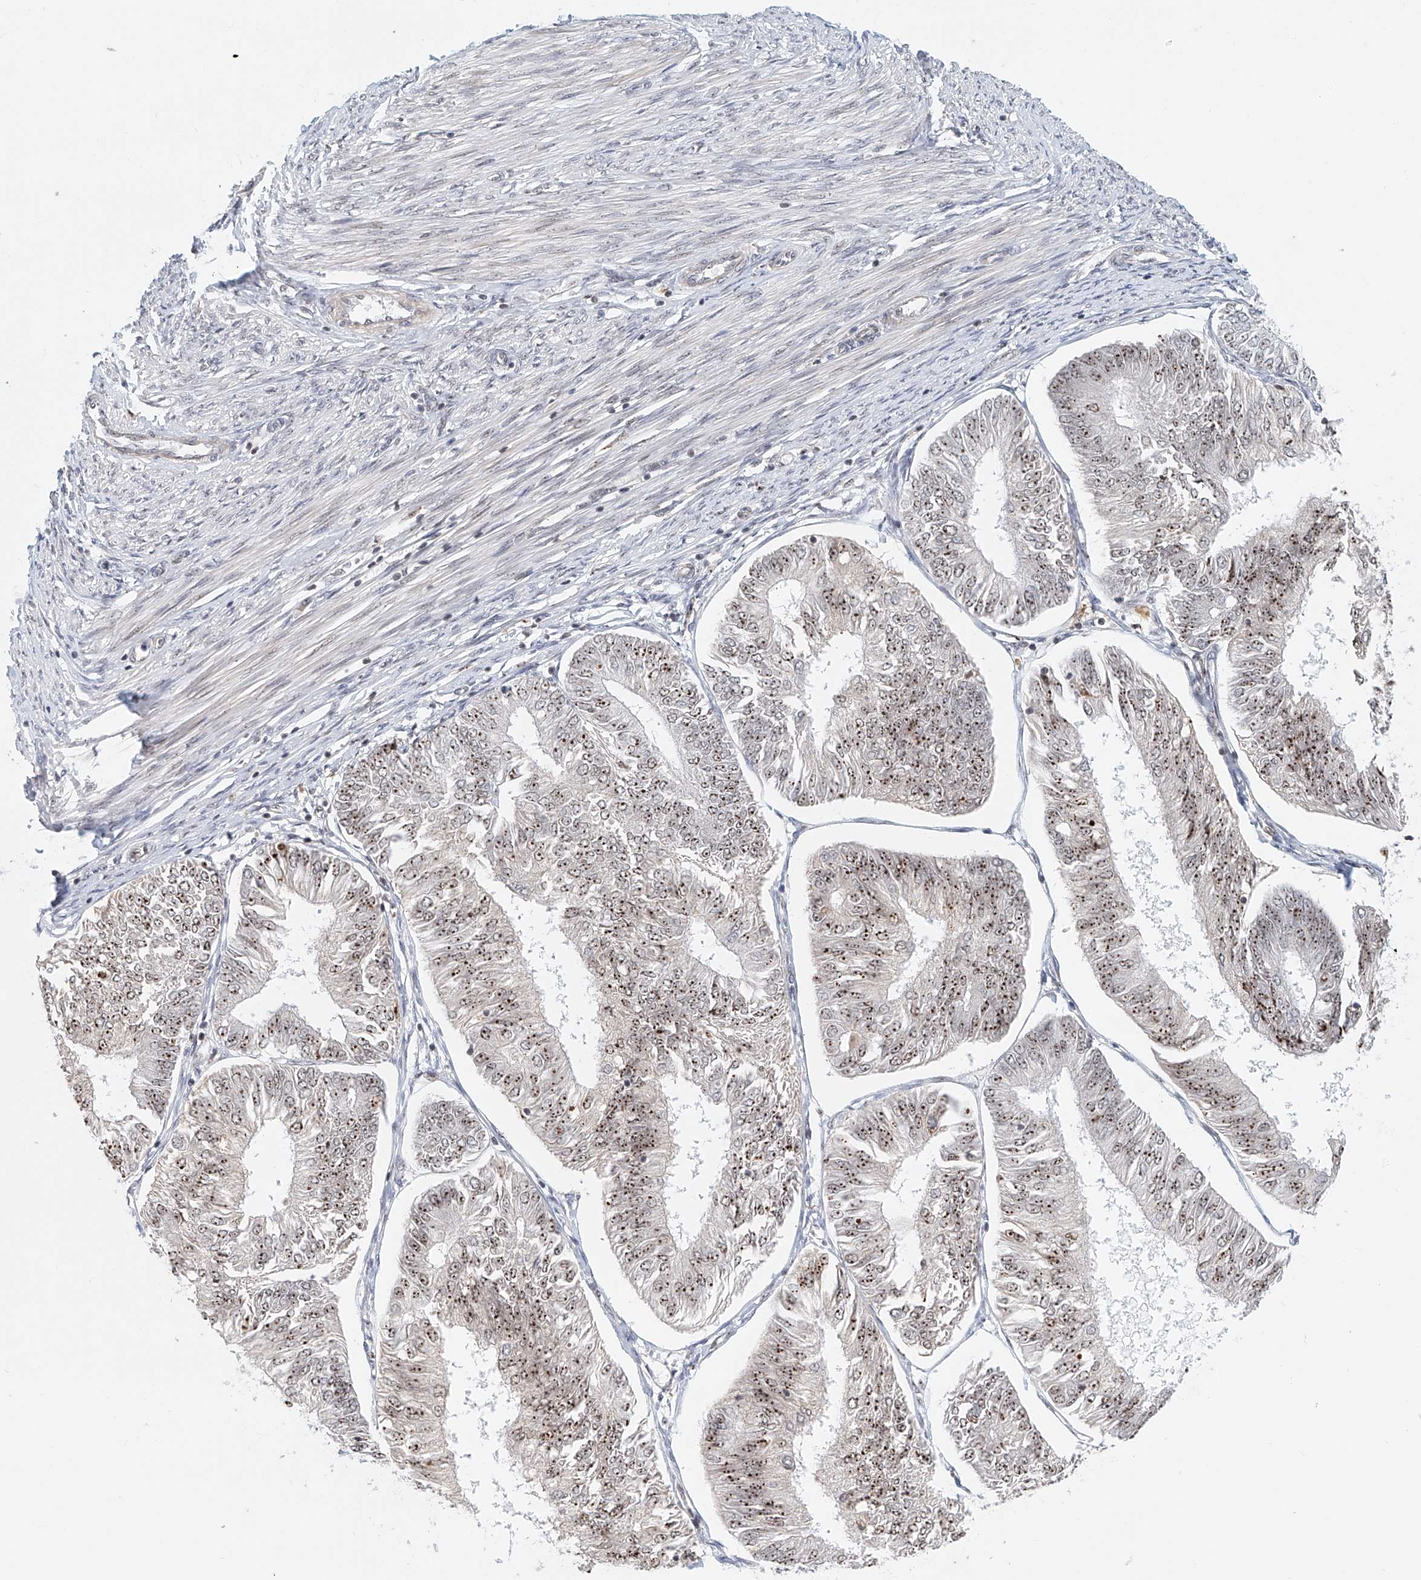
{"staining": {"intensity": "moderate", "quantity": ">75%", "location": "nuclear"}, "tissue": "endometrial cancer", "cell_type": "Tumor cells", "image_type": "cancer", "snomed": [{"axis": "morphology", "description": "Adenocarcinoma, NOS"}, {"axis": "topography", "description": "Endometrium"}], "caption": "A photomicrograph showing moderate nuclear expression in about >75% of tumor cells in adenocarcinoma (endometrial), as visualized by brown immunohistochemical staining.", "gene": "PRUNE2", "patient": {"sex": "female", "age": 58}}